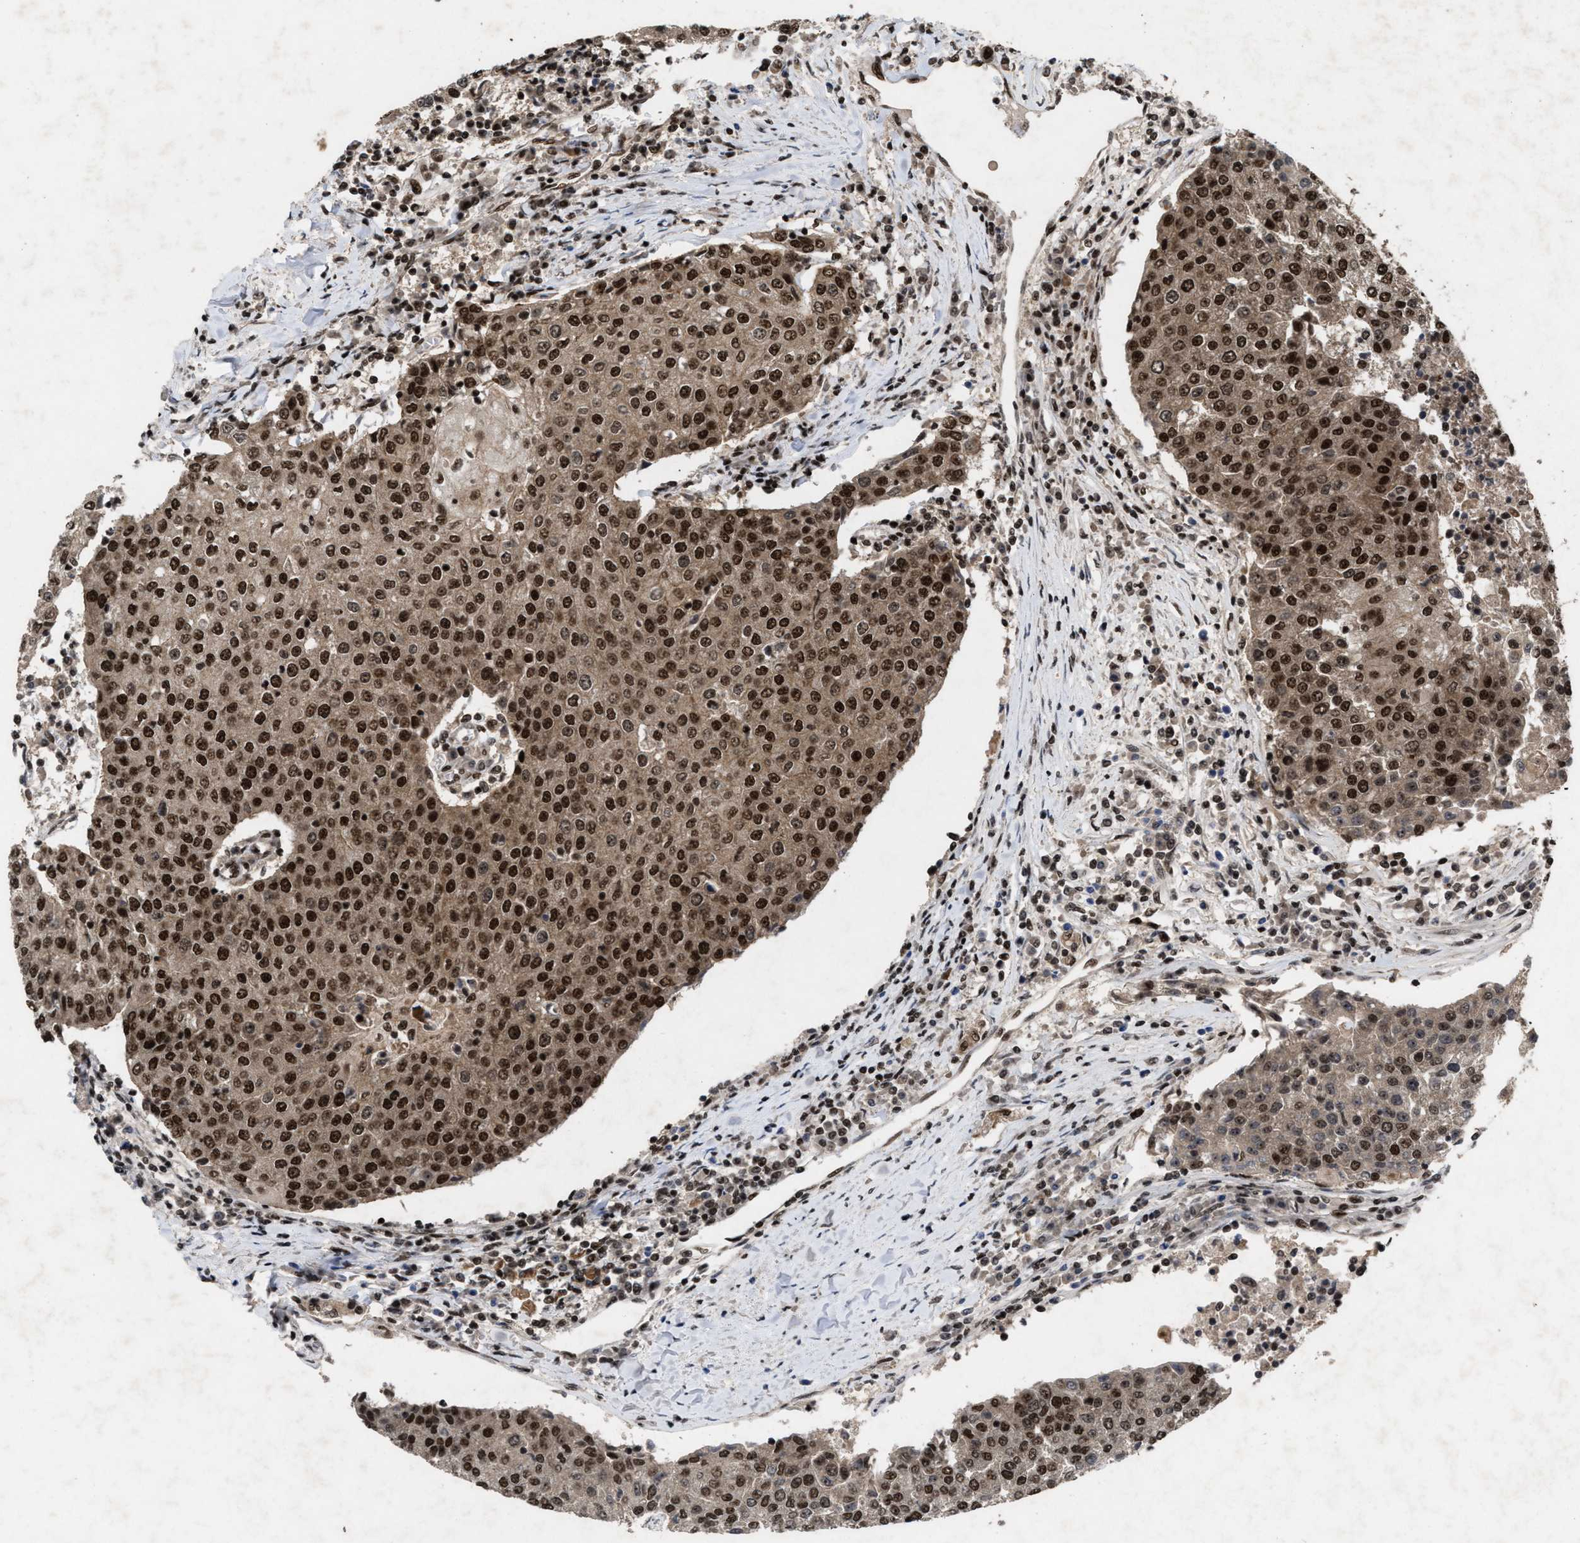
{"staining": {"intensity": "strong", "quantity": ">75%", "location": "cytoplasmic/membranous,nuclear"}, "tissue": "urothelial cancer", "cell_type": "Tumor cells", "image_type": "cancer", "snomed": [{"axis": "morphology", "description": "Urothelial carcinoma, High grade"}, {"axis": "topography", "description": "Urinary bladder"}], "caption": "Immunohistochemical staining of urothelial cancer demonstrates strong cytoplasmic/membranous and nuclear protein staining in approximately >75% of tumor cells. Immunohistochemistry (ihc) stains the protein in brown and the nuclei are stained blue.", "gene": "WIZ", "patient": {"sex": "female", "age": 85}}